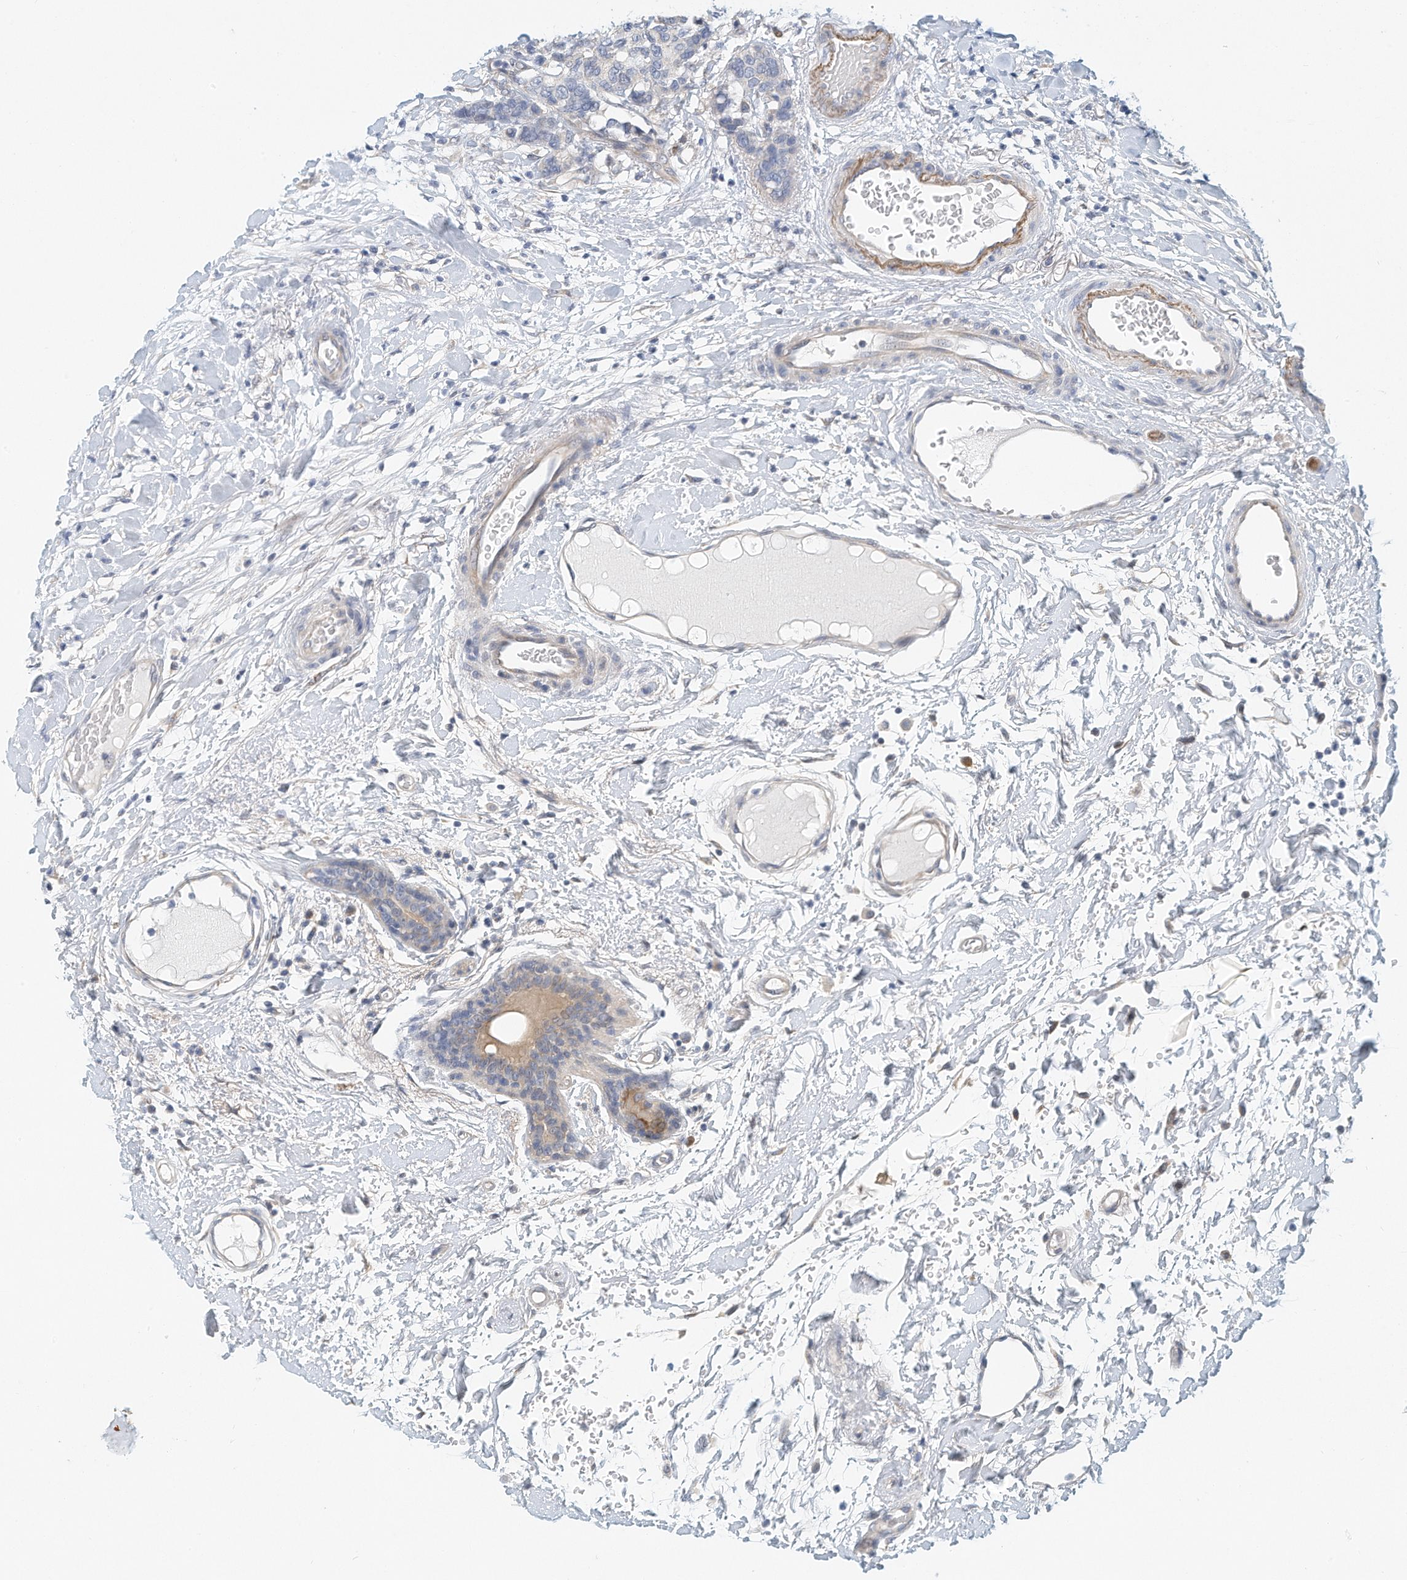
{"staining": {"intensity": "negative", "quantity": "none", "location": "none"}, "tissue": "breast cancer", "cell_type": "Tumor cells", "image_type": "cancer", "snomed": [{"axis": "morphology", "description": "Duct carcinoma"}, {"axis": "topography", "description": "Breast"}], "caption": "High magnification brightfield microscopy of intraductal carcinoma (breast) stained with DAB (3,3'-diaminobenzidine) (brown) and counterstained with hematoxylin (blue): tumor cells show no significant positivity.", "gene": "ARHGAP28", "patient": {"sex": "female", "age": 87}}